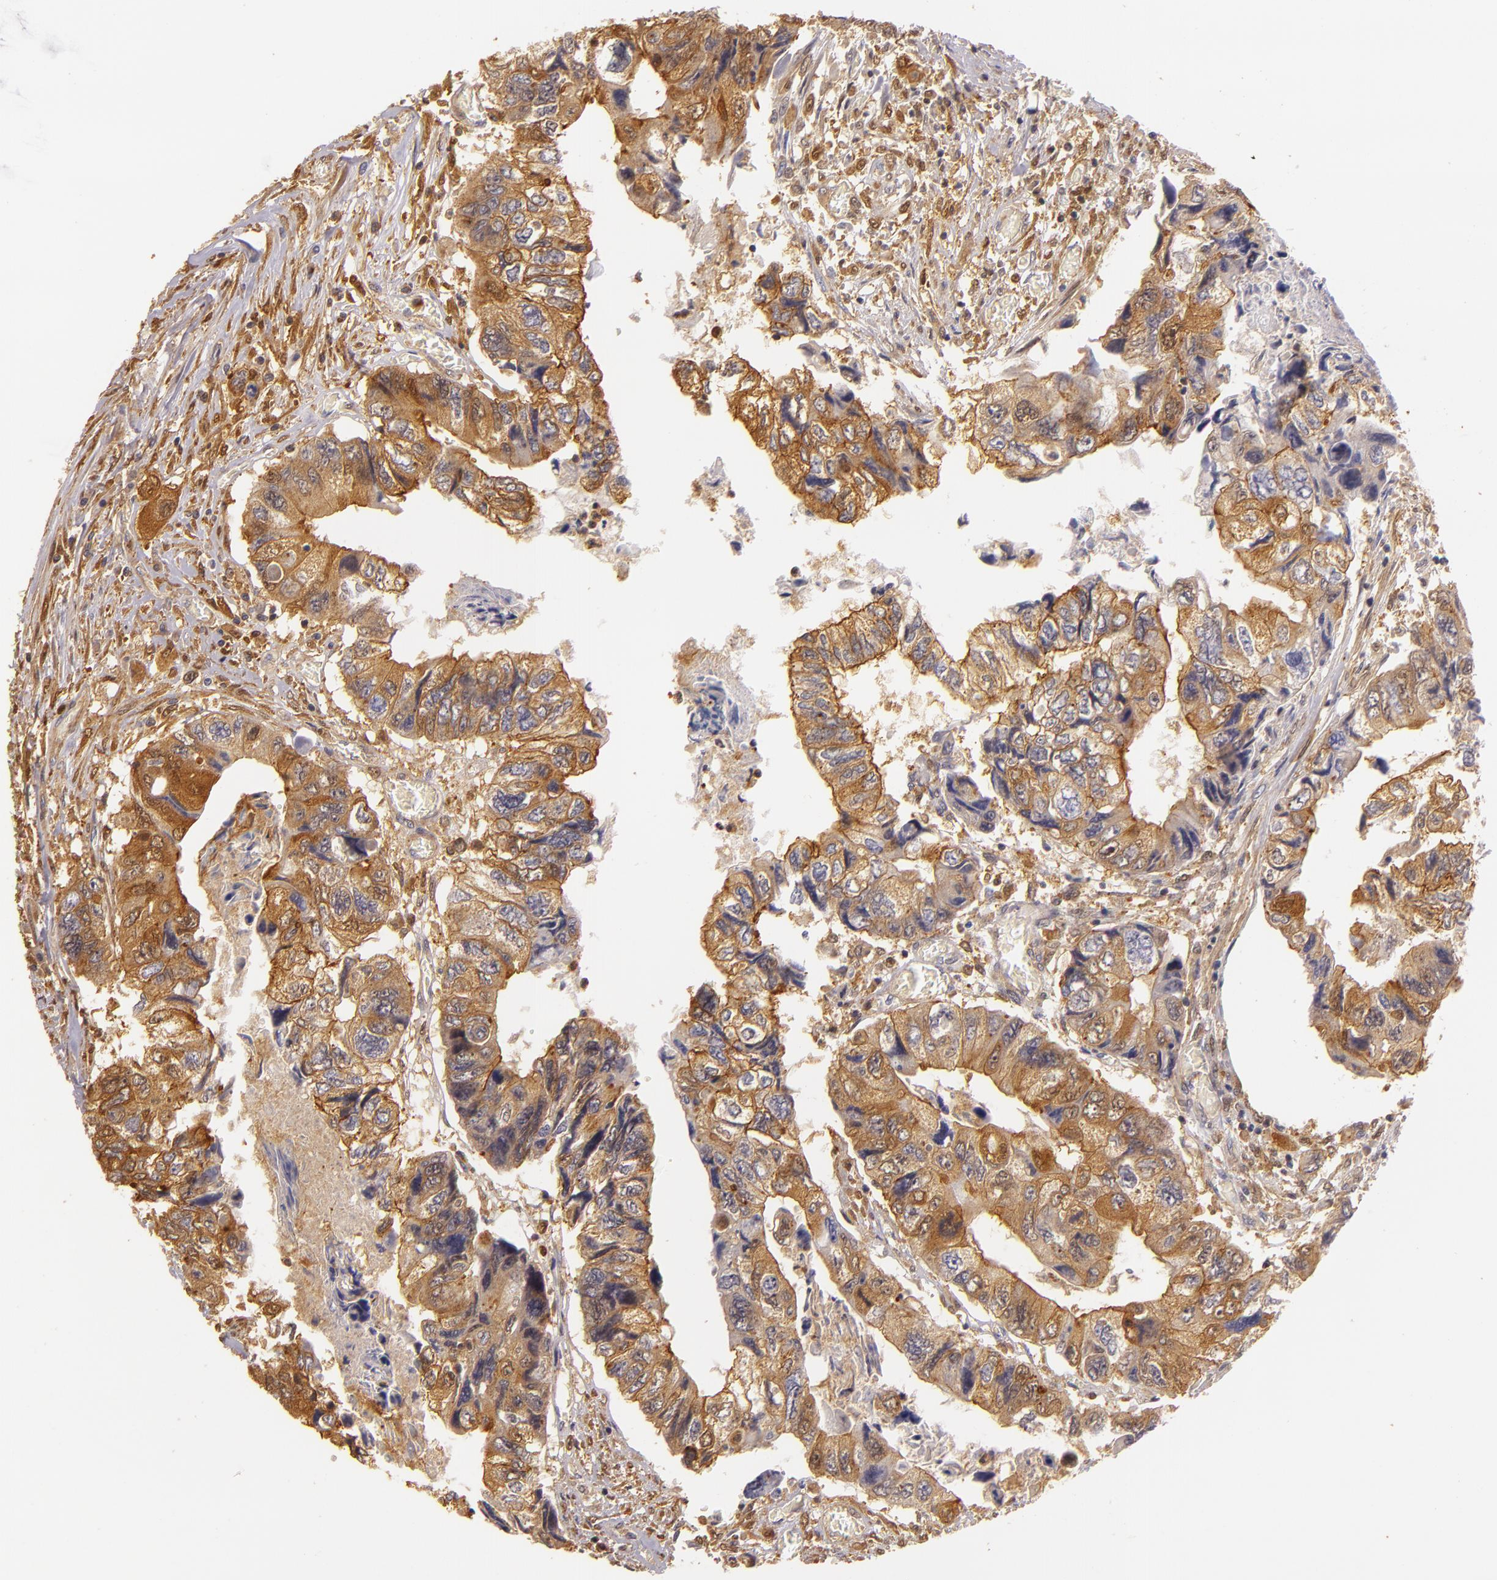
{"staining": {"intensity": "strong", "quantity": ">75%", "location": "cytoplasmic/membranous"}, "tissue": "colorectal cancer", "cell_type": "Tumor cells", "image_type": "cancer", "snomed": [{"axis": "morphology", "description": "Adenocarcinoma, NOS"}, {"axis": "topography", "description": "Rectum"}], "caption": "Protein analysis of colorectal adenocarcinoma tissue exhibits strong cytoplasmic/membranous staining in approximately >75% of tumor cells. The staining was performed using DAB to visualize the protein expression in brown, while the nuclei were stained in blue with hematoxylin (Magnification: 20x).", "gene": "TOM1", "patient": {"sex": "female", "age": 82}}